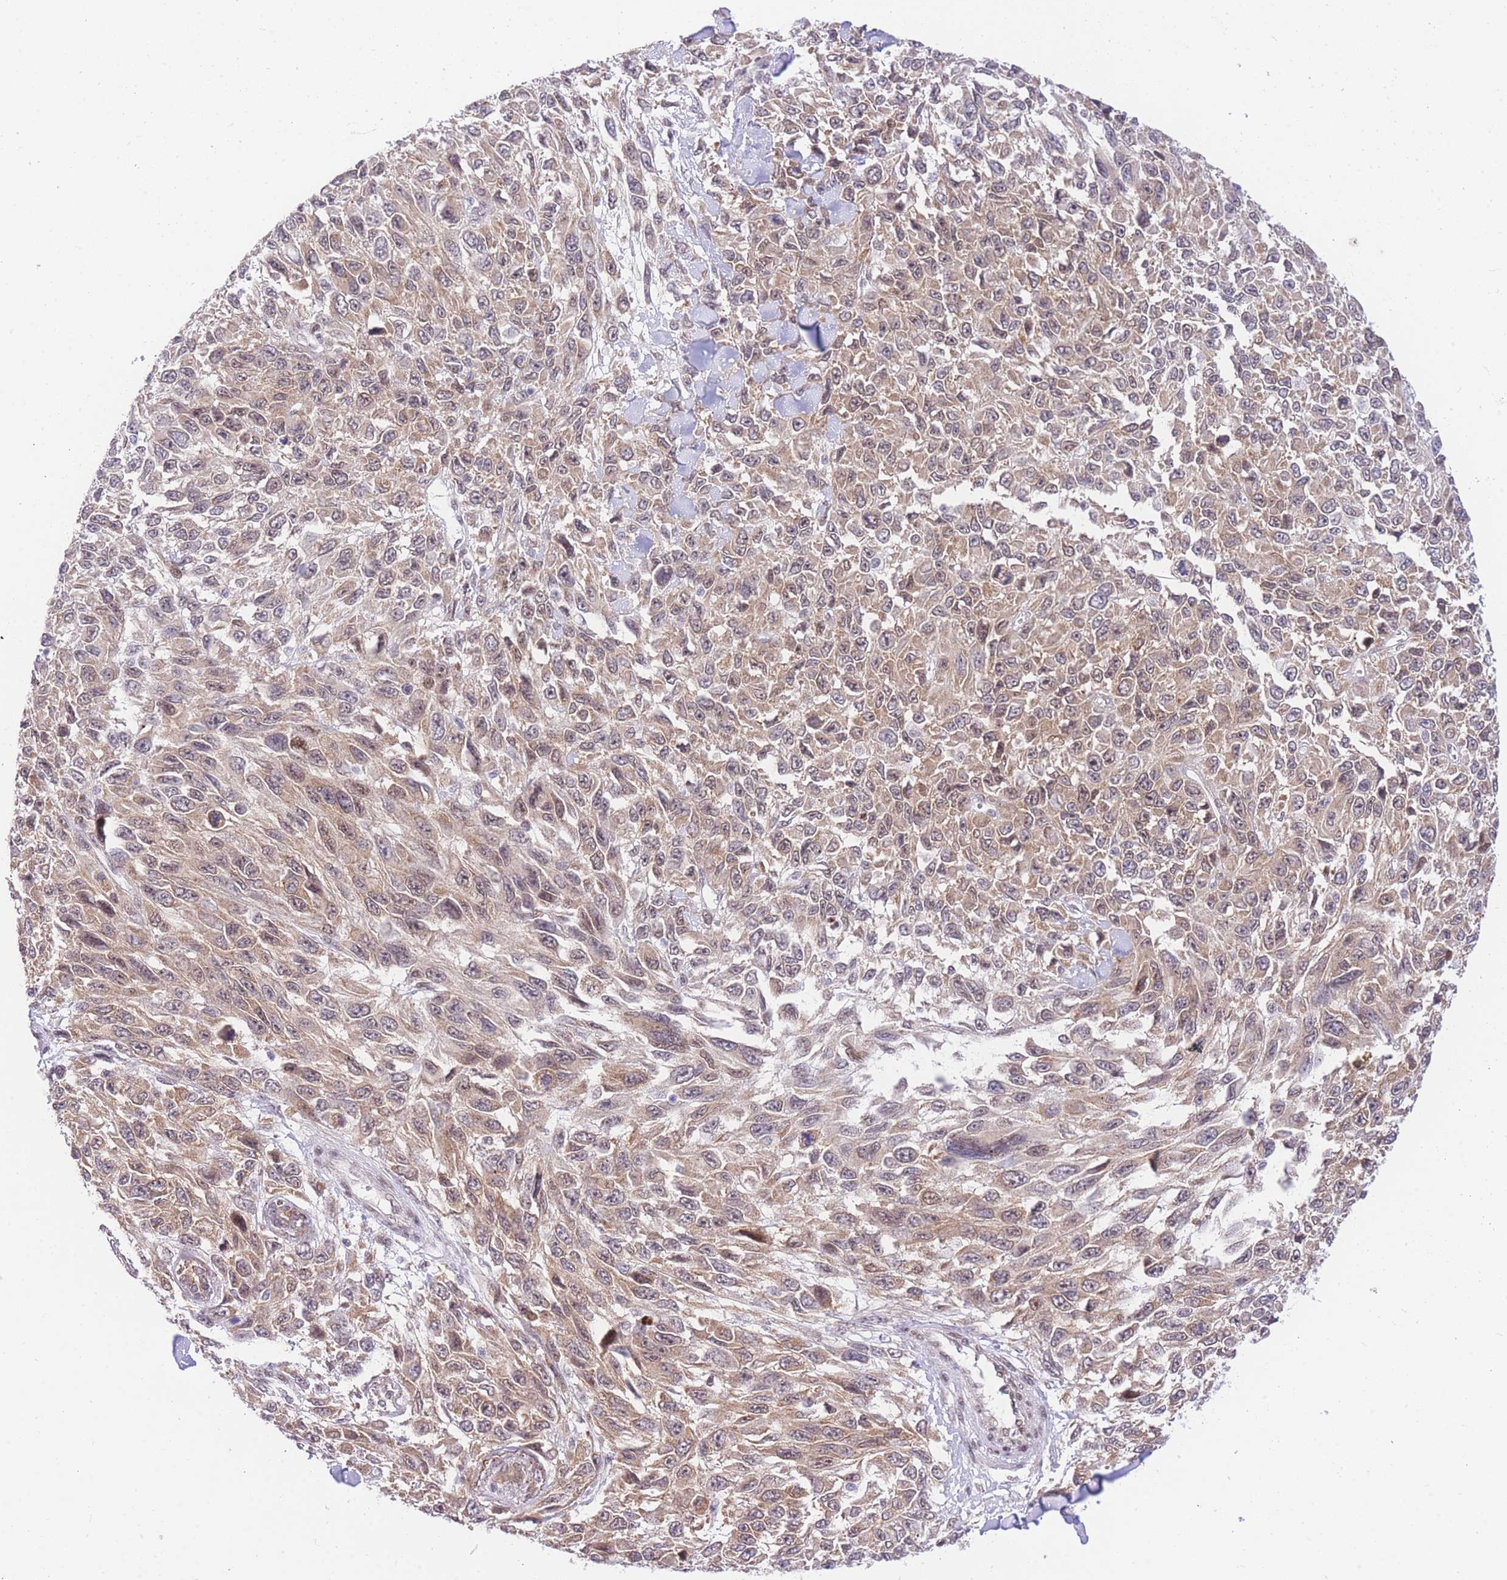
{"staining": {"intensity": "moderate", "quantity": ">75%", "location": "cytoplasmic/membranous"}, "tissue": "melanoma", "cell_type": "Tumor cells", "image_type": "cancer", "snomed": [{"axis": "morphology", "description": "Malignant melanoma, NOS"}, {"axis": "topography", "description": "Skin"}], "caption": "Tumor cells demonstrate moderate cytoplasmic/membranous staining in about >75% of cells in malignant melanoma.", "gene": "STK39", "patient": {"sex": "female", "age": 96}}